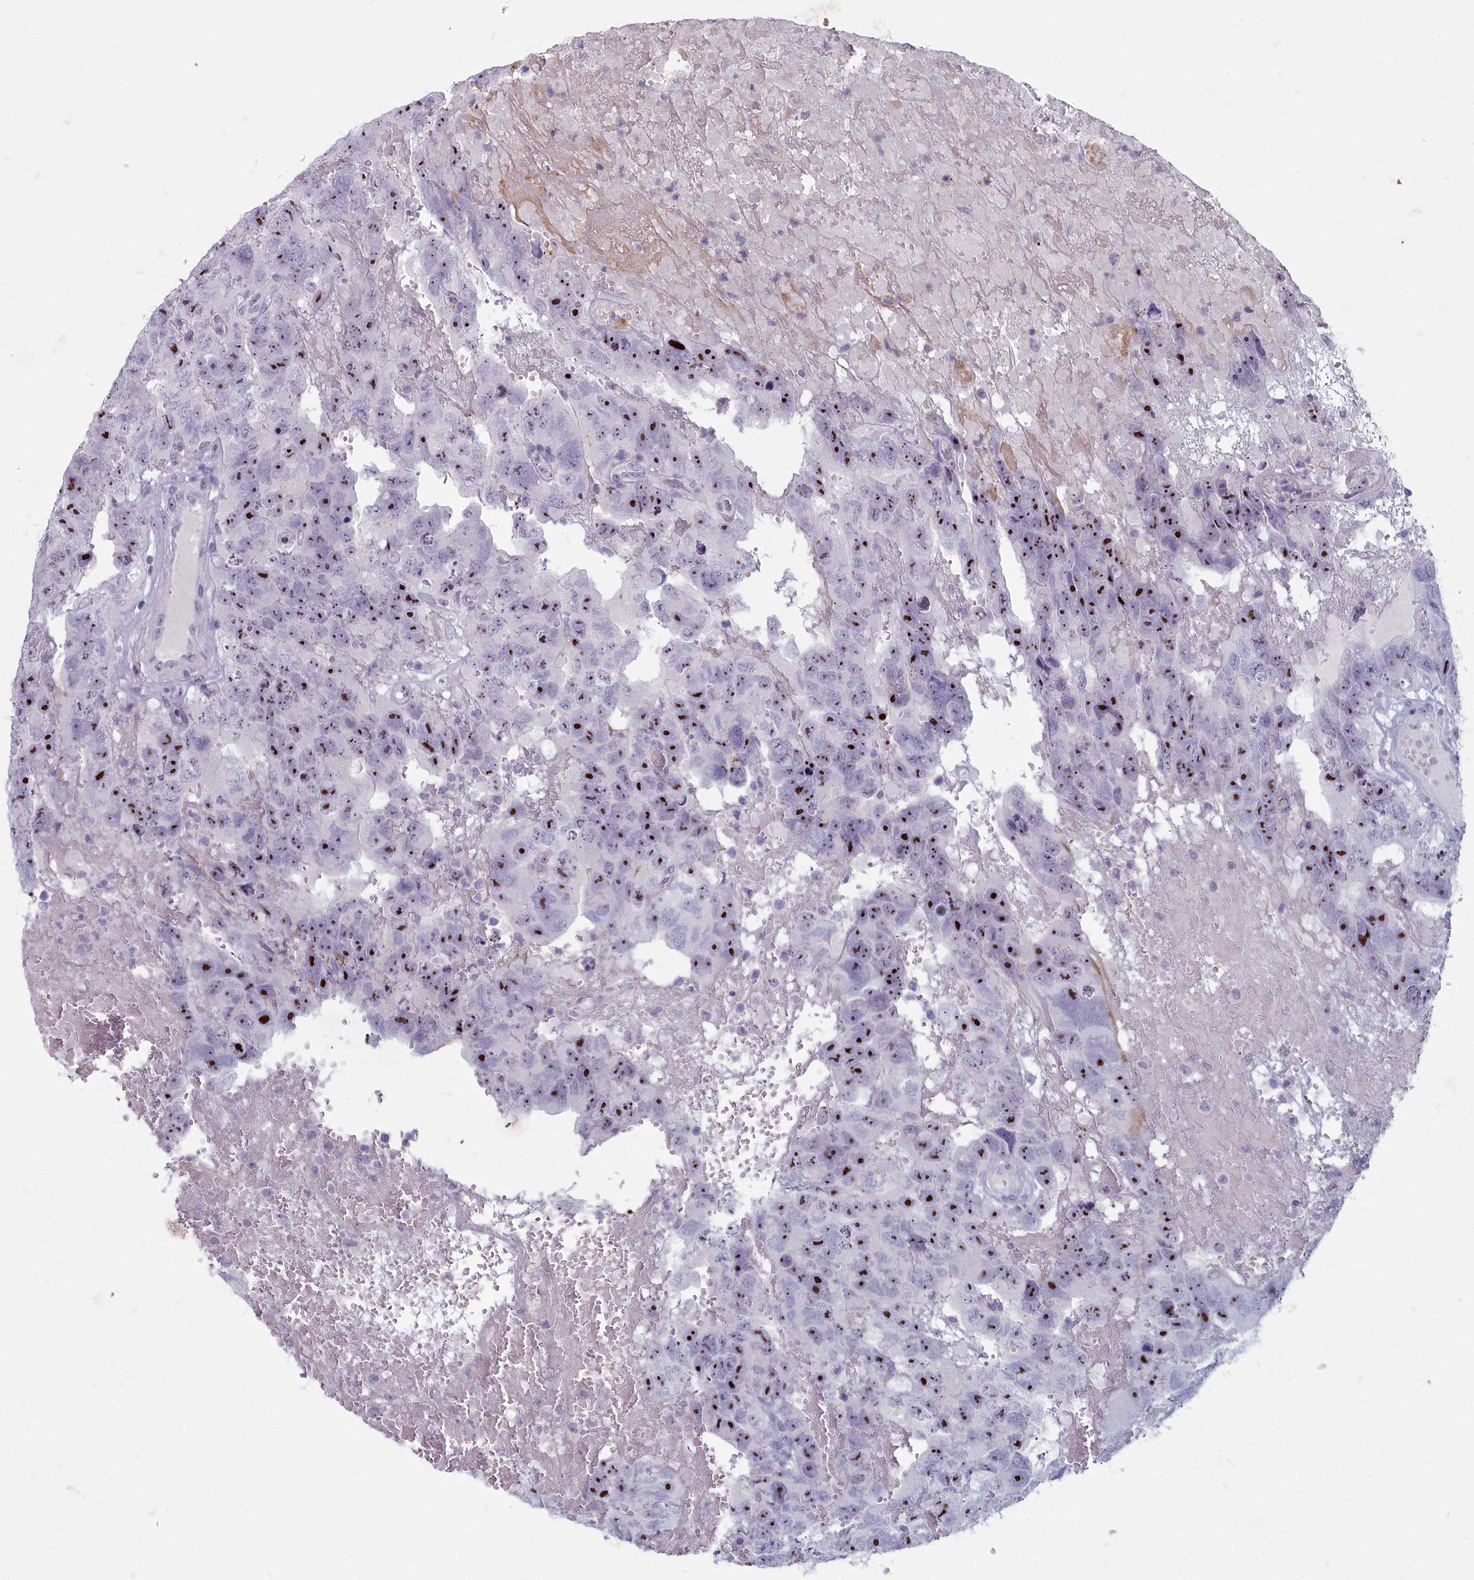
{"staining": {"intensity": "strong", "quantity": ">75%", "location": "nuclear"}, "tissue": "testis cancer", "cell_type": "Tumor cells", "image_type": "cancer", "snomed": [{"axis": "morphology", "description": "Carcinoma, Embryonal, NOS"}, {"axis": "topography", "description": "Testis"}], "caption": "Testis embryonal carcinoma tissue shows strong nuclear positivity in about >75% of tumor cells (DAB (3,3'-diaminobenzidine) IHC with brightfield microscopy, high magnification).", "gene": "INSYN2A", "patient": {"sex": "male", "age": 45}}